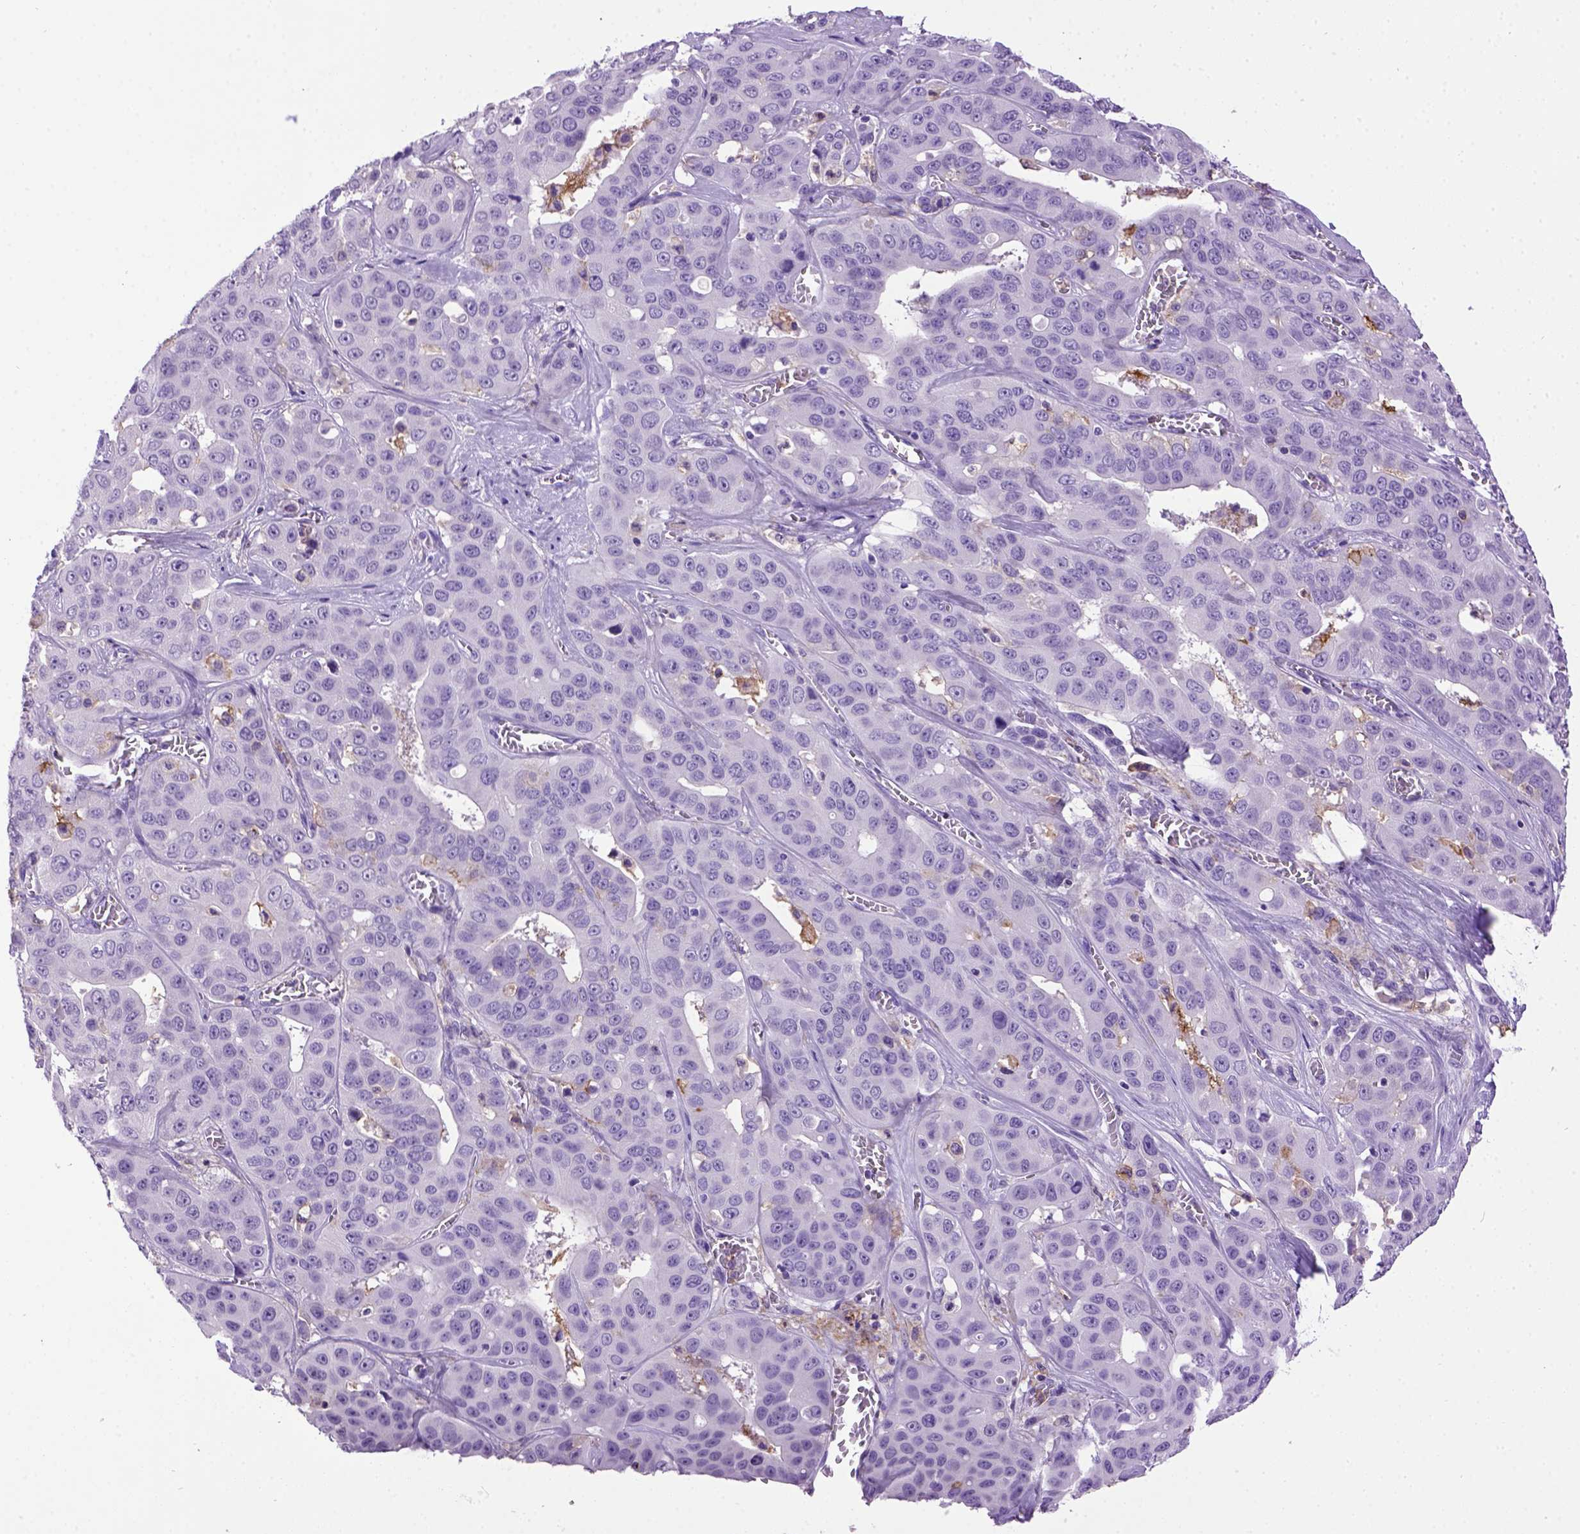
{"staining": {"intensity": "negative", "quantity": "none", "location": "none"}, "tissue": "liver cancer", "cell_type": "Tumor cells", "image_type": "cancer", "snomed": [{"axis": "morphology", "description": "Cholangiocarcinoma"}, {"axis": "topography", "description": "Liver"}], "caption": "A histopathology image of human liver cancer is negative for staining in tumor cells.", "gene": "ITGAX", "patient": {"sex": "female", "age": 52}}